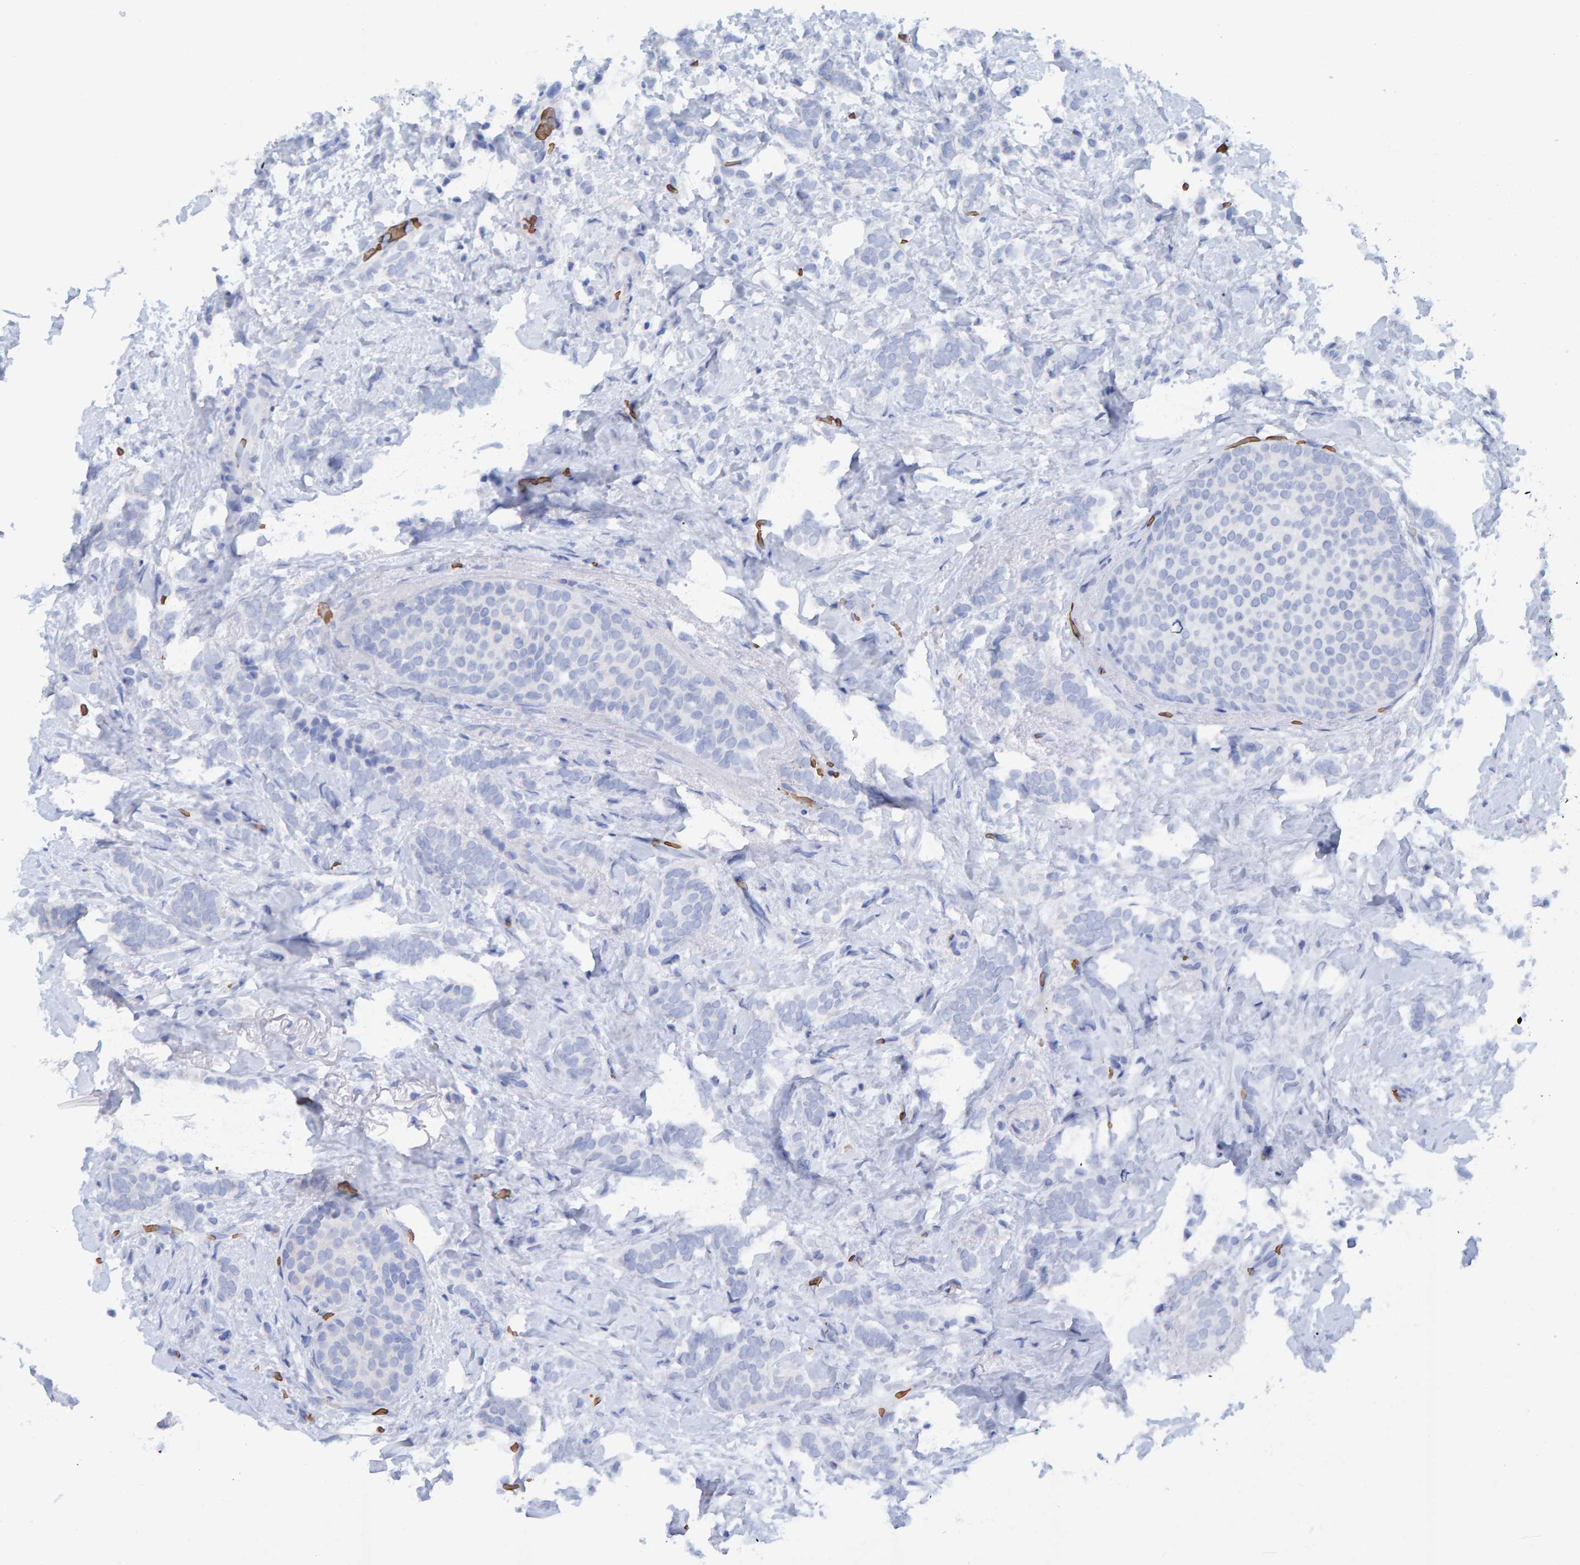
{"staining": {"intensity": "negative", "quantity": "none", "location": "none"}, "tissue": "breast cancer", "cell_type": "Tumor cells", "image_type": "cancer", "snomed": [{"axis": "morphology", "description": "Lobular carcinoma"}, {"axis": "topography", "description": "Breast"}], "caption": "Breast cancer (lobular carcinoma) was stained to show a protein in brown. There is no significant positivity in tumor cells.", "gene": "VPS9D1", "patient": {"sex": "female", "age": 50}}